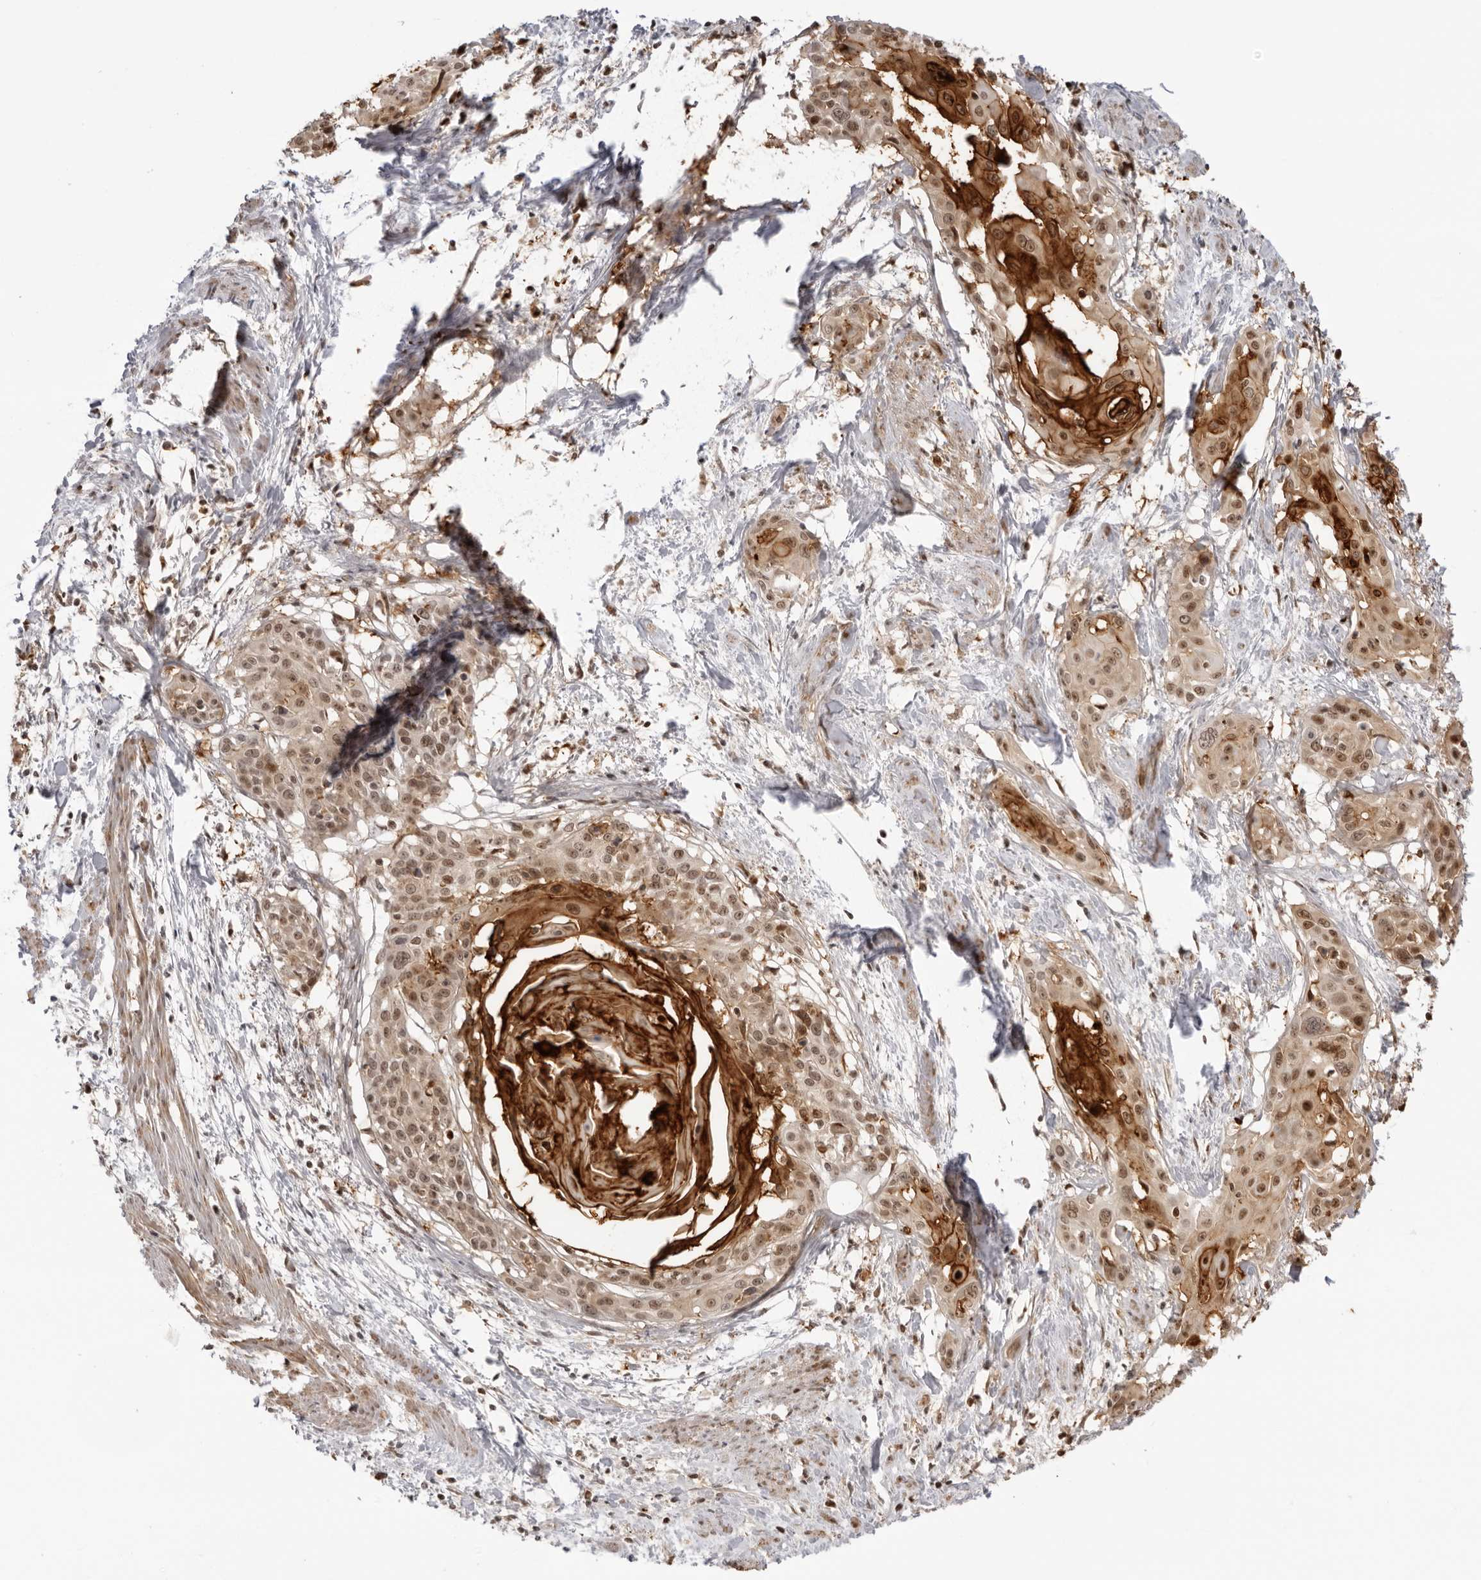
{"staining": {"intensity": "moderate", "quantity": ">75%", "location": "nuclear"}, "tissue": "cervical cancer", "cell_type": "Tumor cells", "image_type": "cancer", "snomed": [{"axis": "morphology", "description": "Squamous cell carcinoma, NOS"}, {"axis": "topography", "description": "Cervix"}], "caption": "Immunohistochemical staining of human squamous cell carcinoma (cervical) exhibits medium levels of moderate nuclear protein expression in approximately >75% of tumor cells.", "gene": "RNF146", "patient": {"sex": "female", "age": 57}}